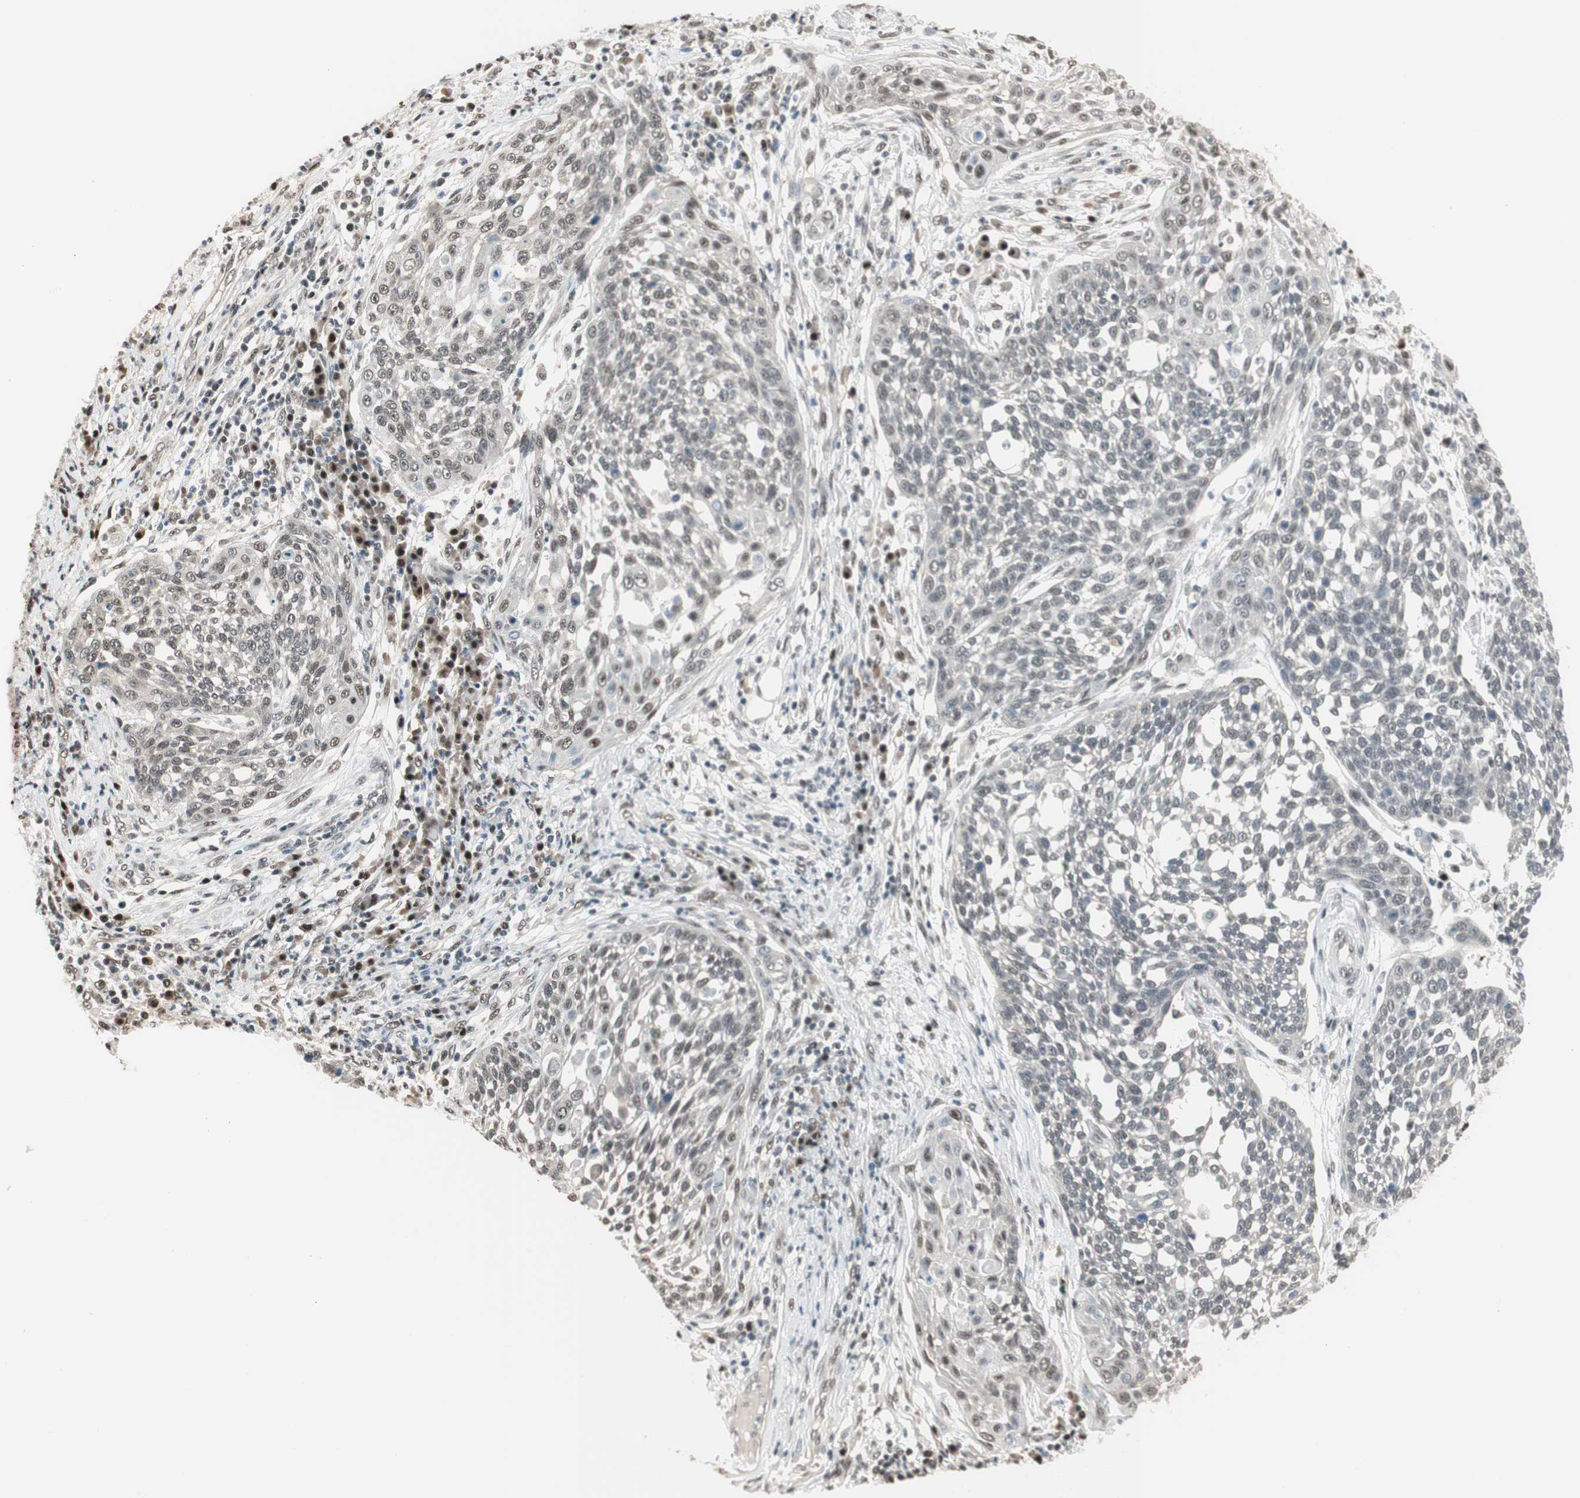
{"staining": {"intensity": "weak", "quantity": "25%-75%", "location": "nuclear"}, "tissue": "cervical cancer", "cell_type": "Tumor cells", "image_type": "cancer", "snomed": [{"axis": "morphology", "description": "Squamous cell carcinoma, NOS"}, {"axis": "topography", "description": "Cervix"}], "caption": "Tumor cells demonstrate low levels of weak nuclear staining in approximately 25%-75% of cells in cervical cancer.", "gene": "LONP2", "patient": {"sex": "female", "age": 34}}